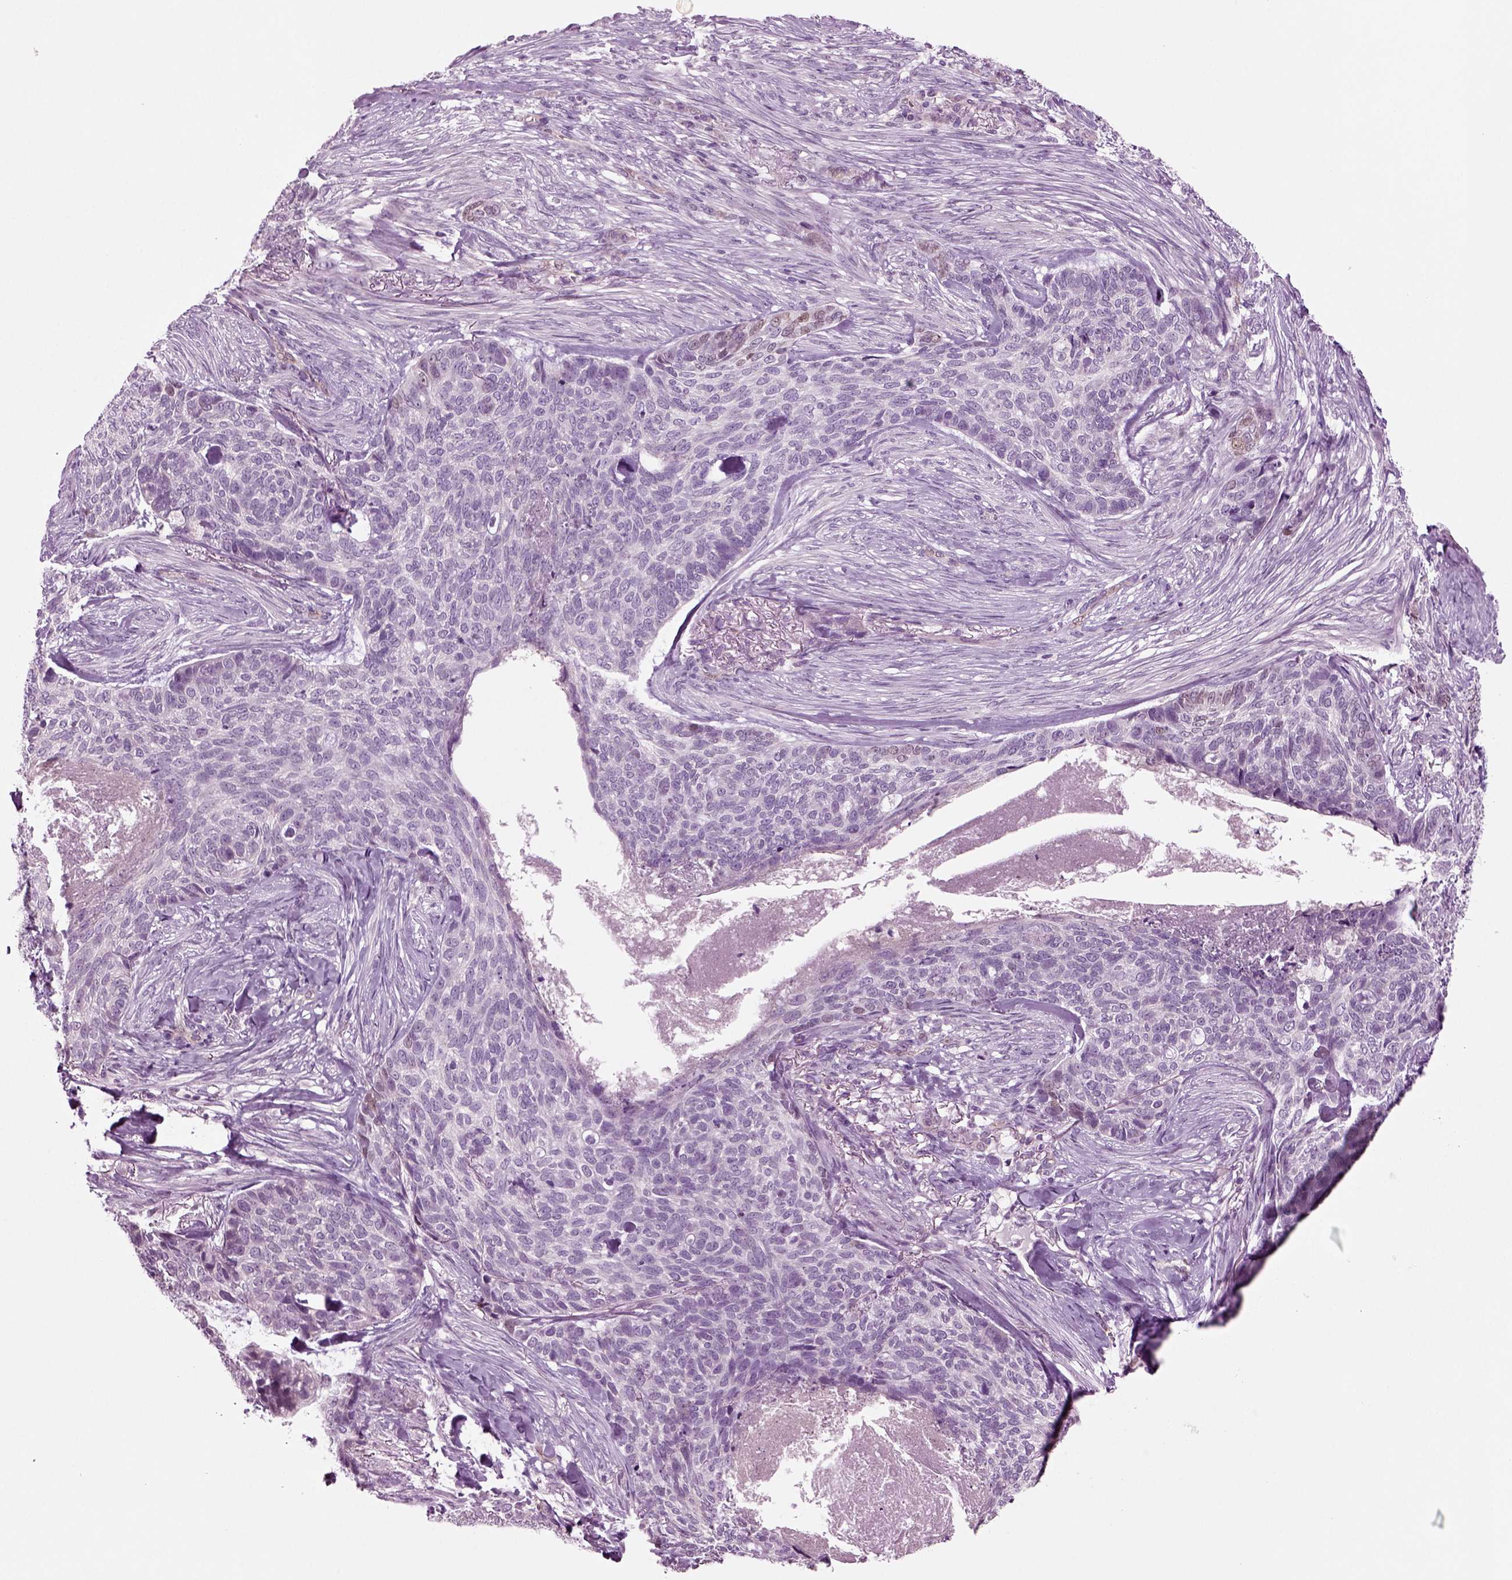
{"staining": {"intensity": "weak", "quantity": "<25%", "location": "nuclear"}, "tissue": "skin cancer", "cell_type": "Tumor cells", "image_type": "cancer", "snomed": [{"axis": "morphology", "description": "Basal cell carcinoma"}, {"axis": "topography", "description": "Skin"}], "caption": "Immunohistochemistry photomicrograph of skin cancer stained for a protein (brown), which displays no expression in tumor cells.", "gene": "COL9A2", "patient": {"sex": "female", "age": 69}}